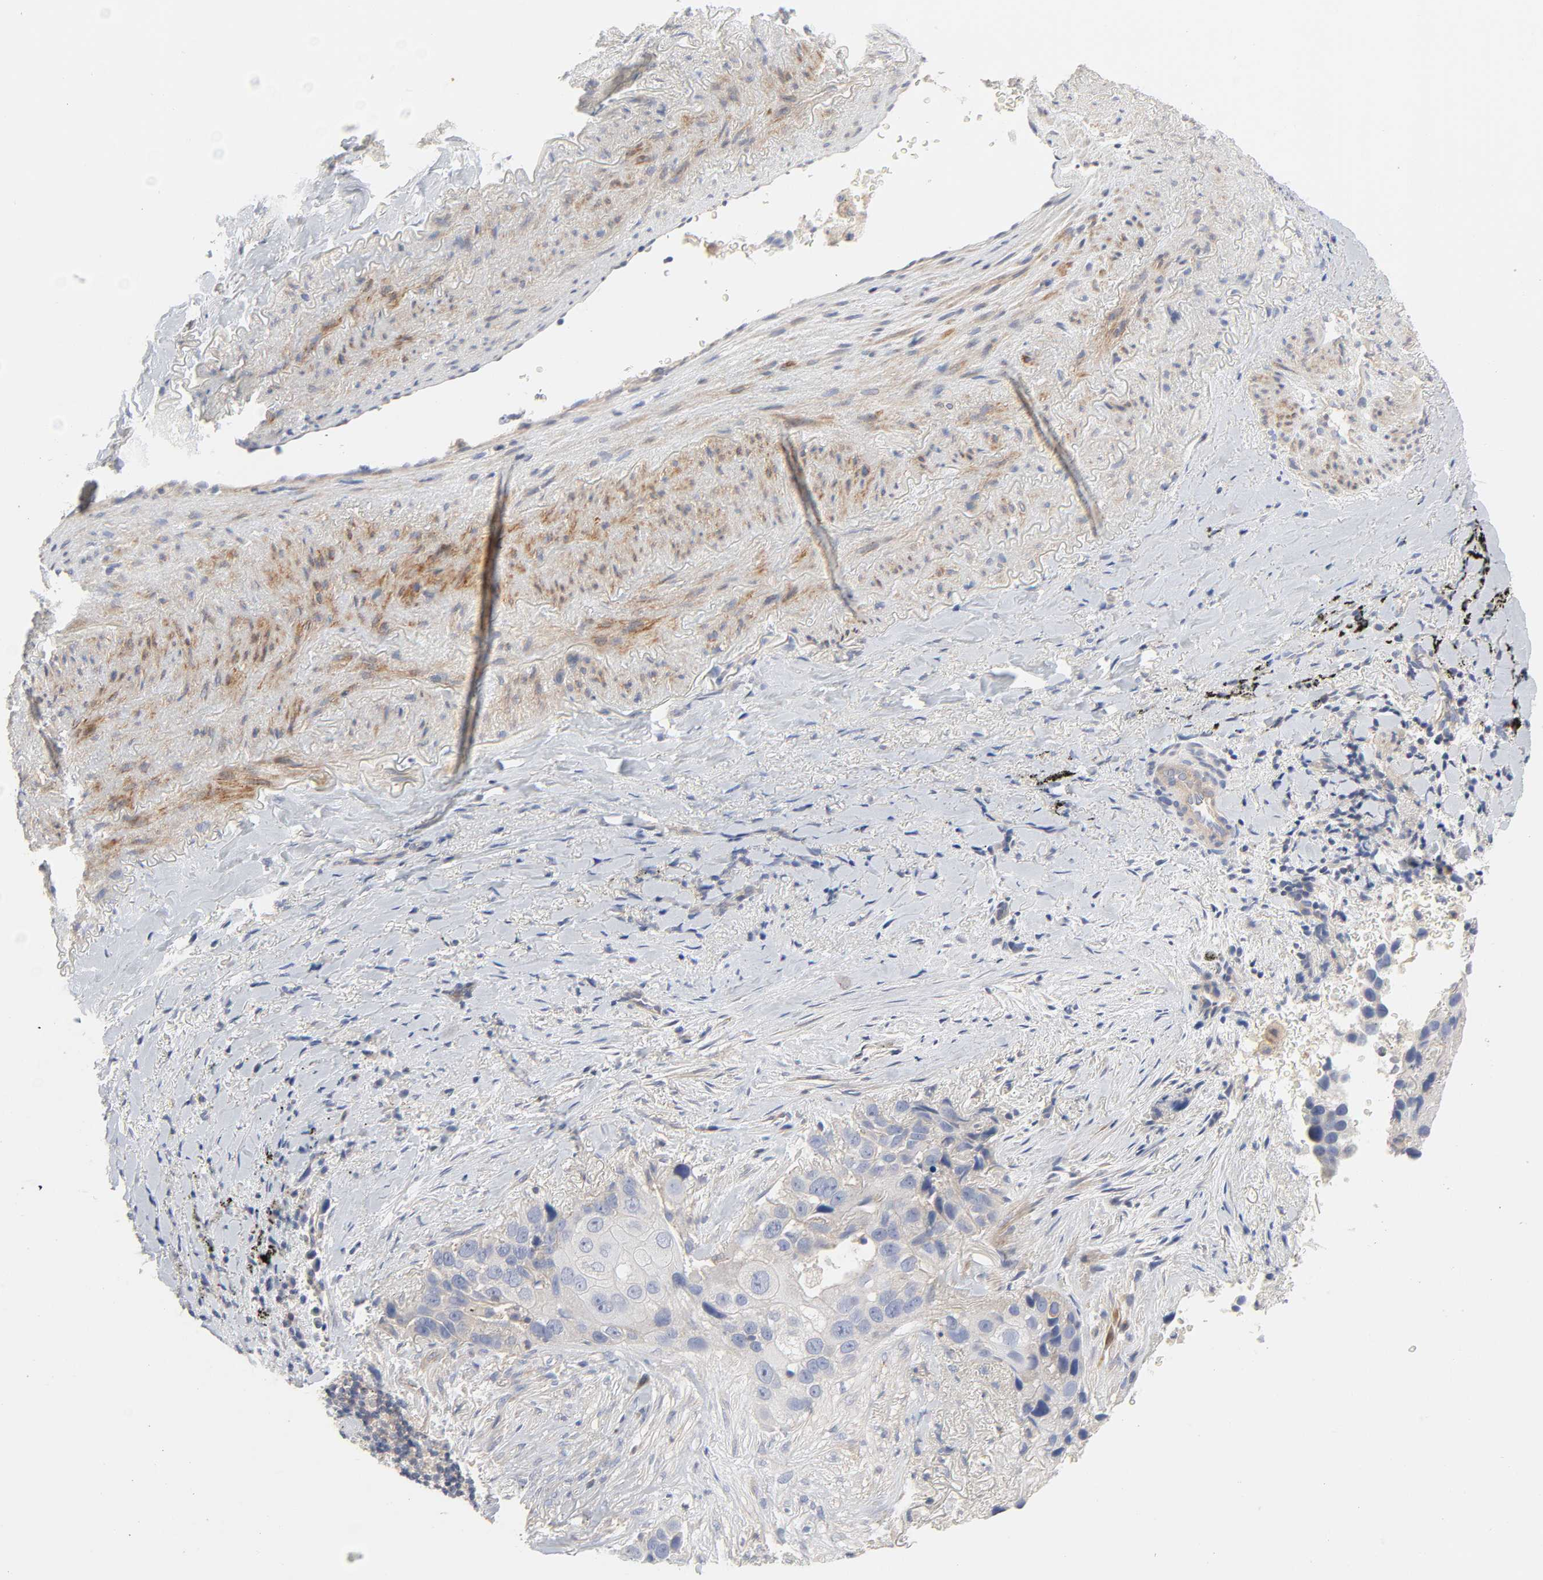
{"staining": {"intensity": "negative", "quantity": "none", "location": "none"}, "tissue": "lung cancer", "cell_type": "Tumor cells", "image_type": "cancer", "snomed": [{"axis": "morphology", "description": "Squamous cell carcinoma, NOS"}, {"axis": "topography", "description": "Lung"}], "caption": "IHC of squamous cell carcinoma (lung) displays no expression in tumor cells. The staining is performed using DAB (3,3'-diaminobenzidine) brown chromogen with nuclei counter-stained in using hematoxylin.", "gene": "ROCK1", "patient": {"sex": "male", "age": 54}}